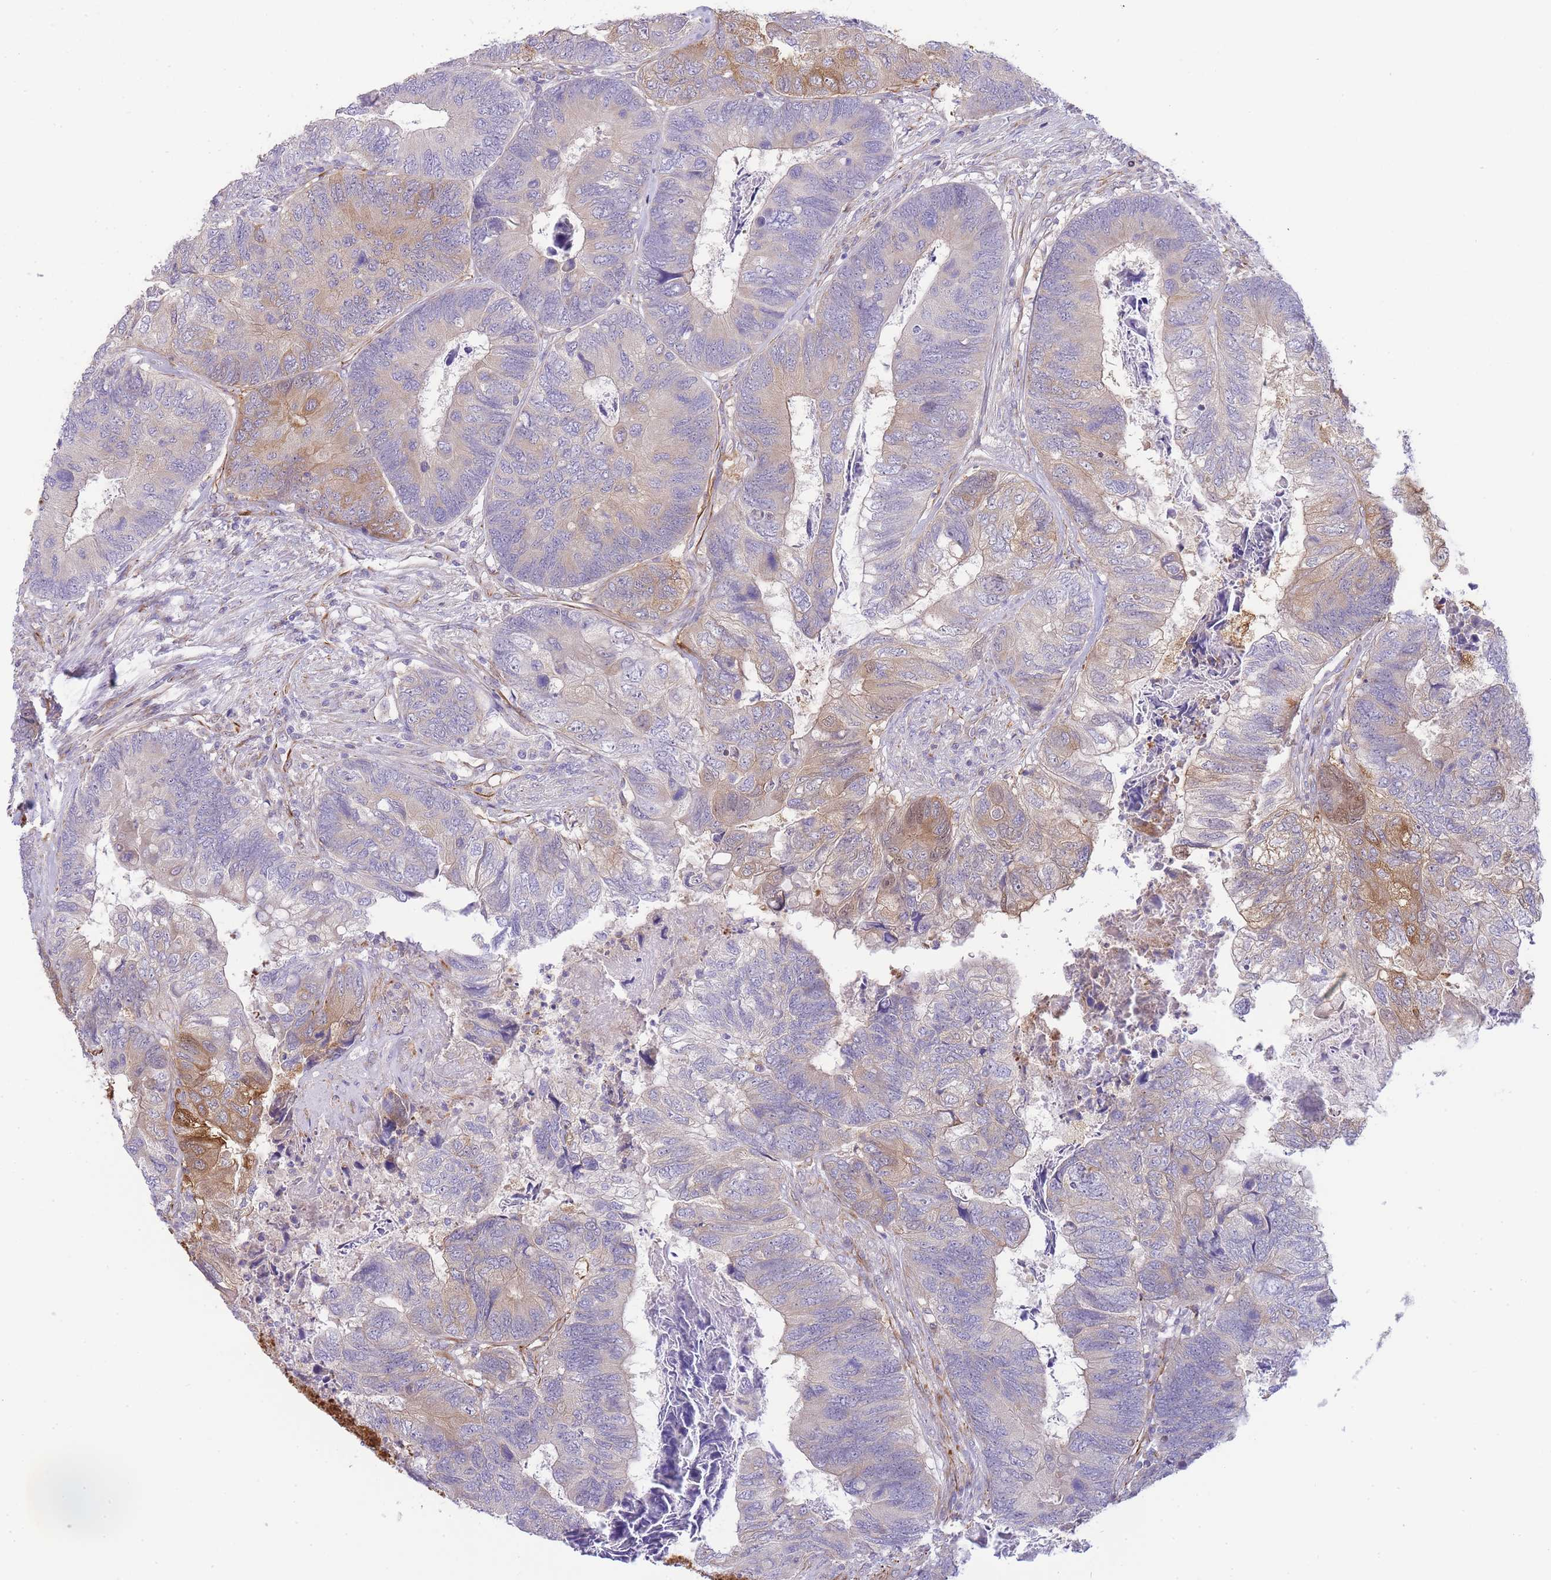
{"staining": {"intensity": "moderate", "quantity": "<25%", "location": "cytoplasmic/membranous"}, "tissue": "colorectal cancer", "cell_type": "Tumor cells", "image_type": "cancer", "snomed": [{"axis": "morphology", "description": "Adenocarcinoma, NOS"}, {"axis": "topography", "description": "Colon"}], "caption": "Colorectal cancer (adenocarcinoma) was stained to show a protein in brown. There is low levels of moderate cytoplasmic/membranous positivity in about <25% of tumor cells. Nuclei are stained in blue.", "gene": "ECPAS", "patient": {"sex": "female", "age": 67}}